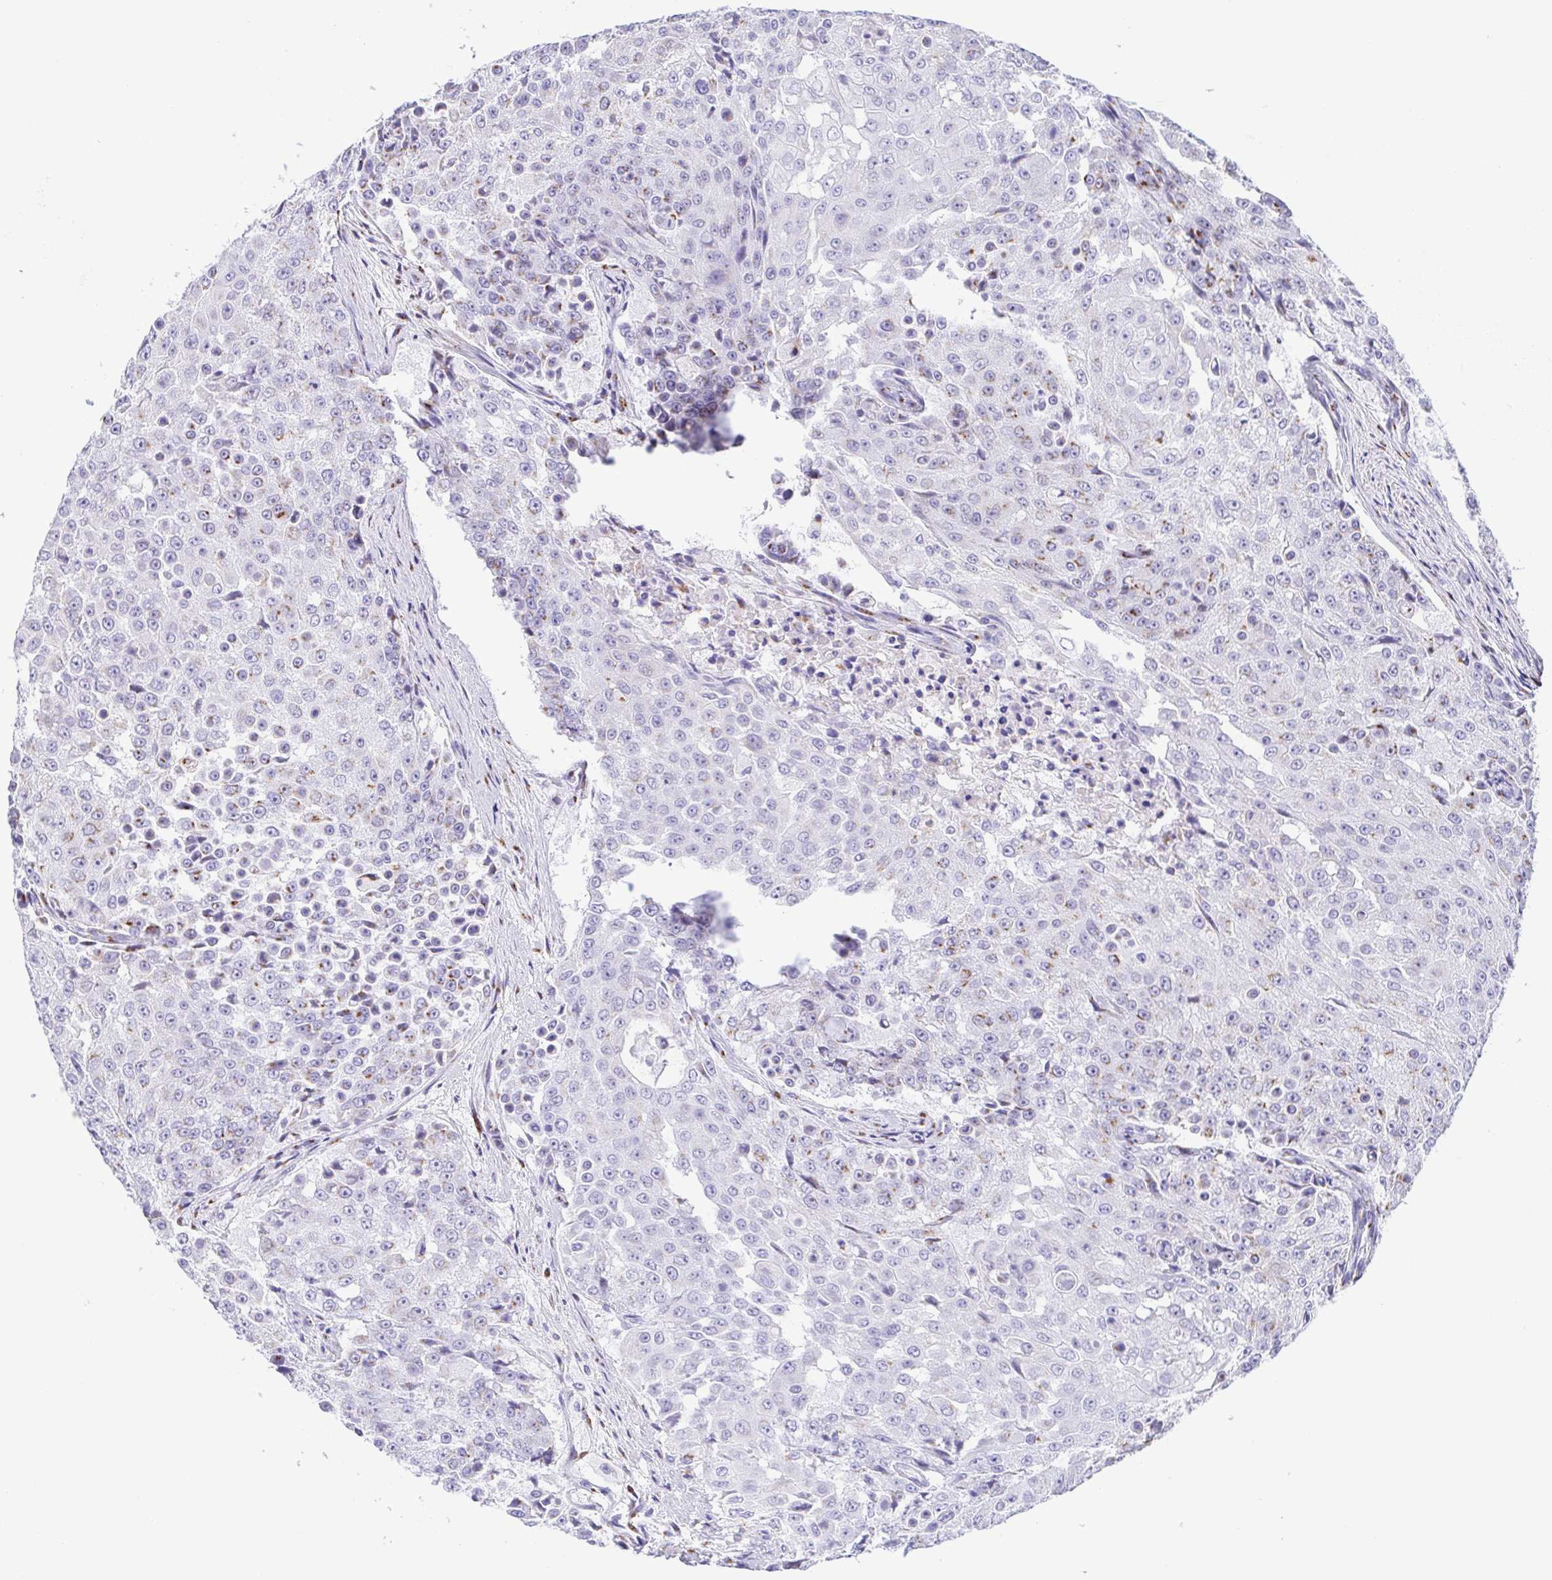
{"staining": {"intensity": "moderate", "quantity": "<25%", "location": "cytoplasmic/membranous"}, "tissue": "urothelial cancer", "cell_type": "Tumor cells", "image_type": "cancer", "snomed": [{"axis": "morphology", "description": "Urothelial carcinoma, High grade"}, {"axis": "topography", "description": "Urinary bladder"}], "caption": "High-grade urothelial carcinoma was stained to show a protein in brown. There is low levels of moderate cytoplasmic/membranous staining in about <25% of tumor cells. The protein of interest is stained brown, and the nuclei are stained in blue (DAB (3,3'-diaminobenzidine) IHC with brightfield microscopy, high magnification).", "gene": "SULT1B1", "patient": {"sex": "female", "age": 63}}